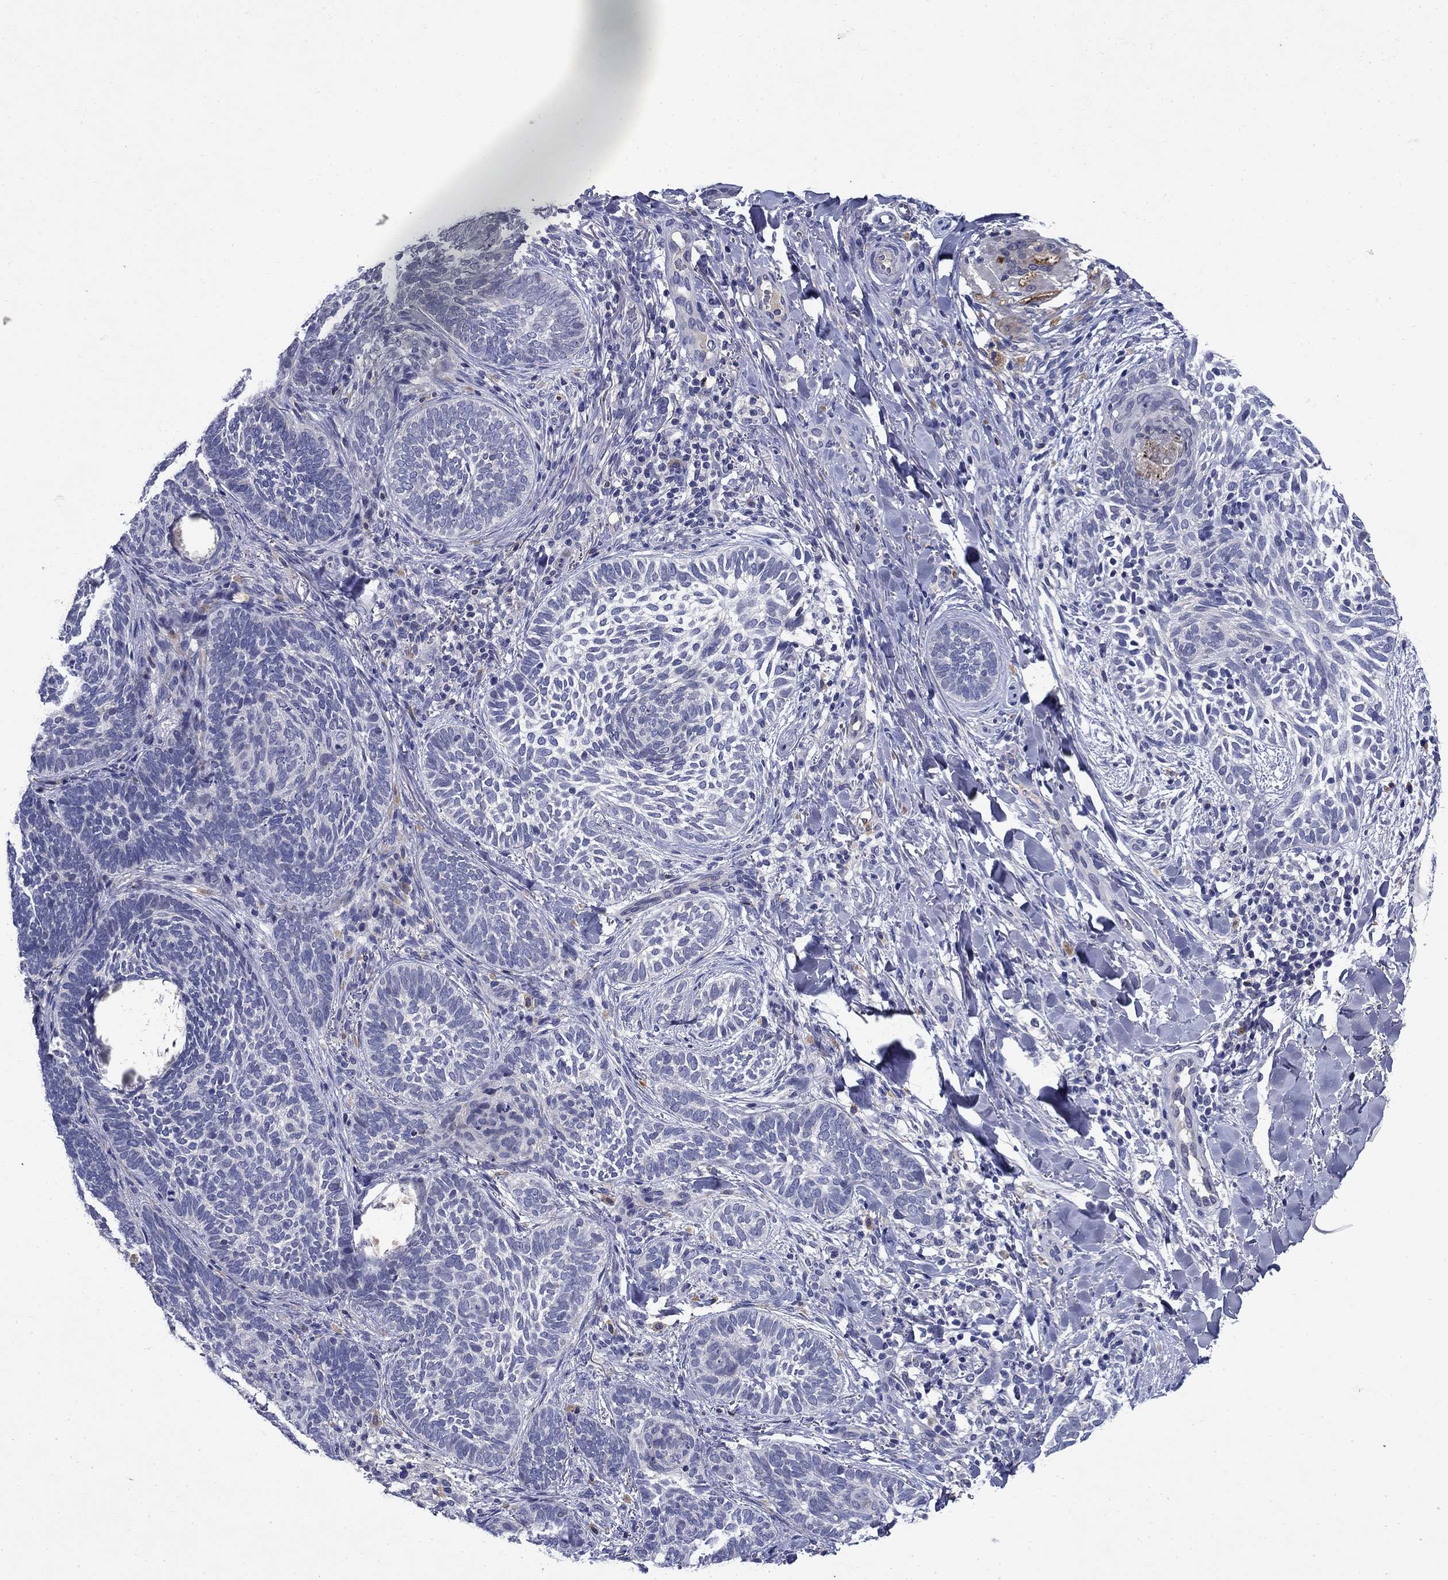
{"staining": {"intensity": "negative", "quantity": "none", "location": "none"}, "tissue": "skin cancer", "cell_type": "Tumor cells", "image_type": "cancer", "snomed": [{"axis": "morphology", "description": "Normal tissue, NOS"}, {"axis": "morphology", "description": "Basal cell carcinoma"}, {"axis": "topography", "description": "Skin"}], "caption": "Photomicrograph shows no protein positivity in tumor cells of skin basal cell carcinoma tissue.", "gene": "STAB2", "patient": {"sex": "male", "age": 46}}